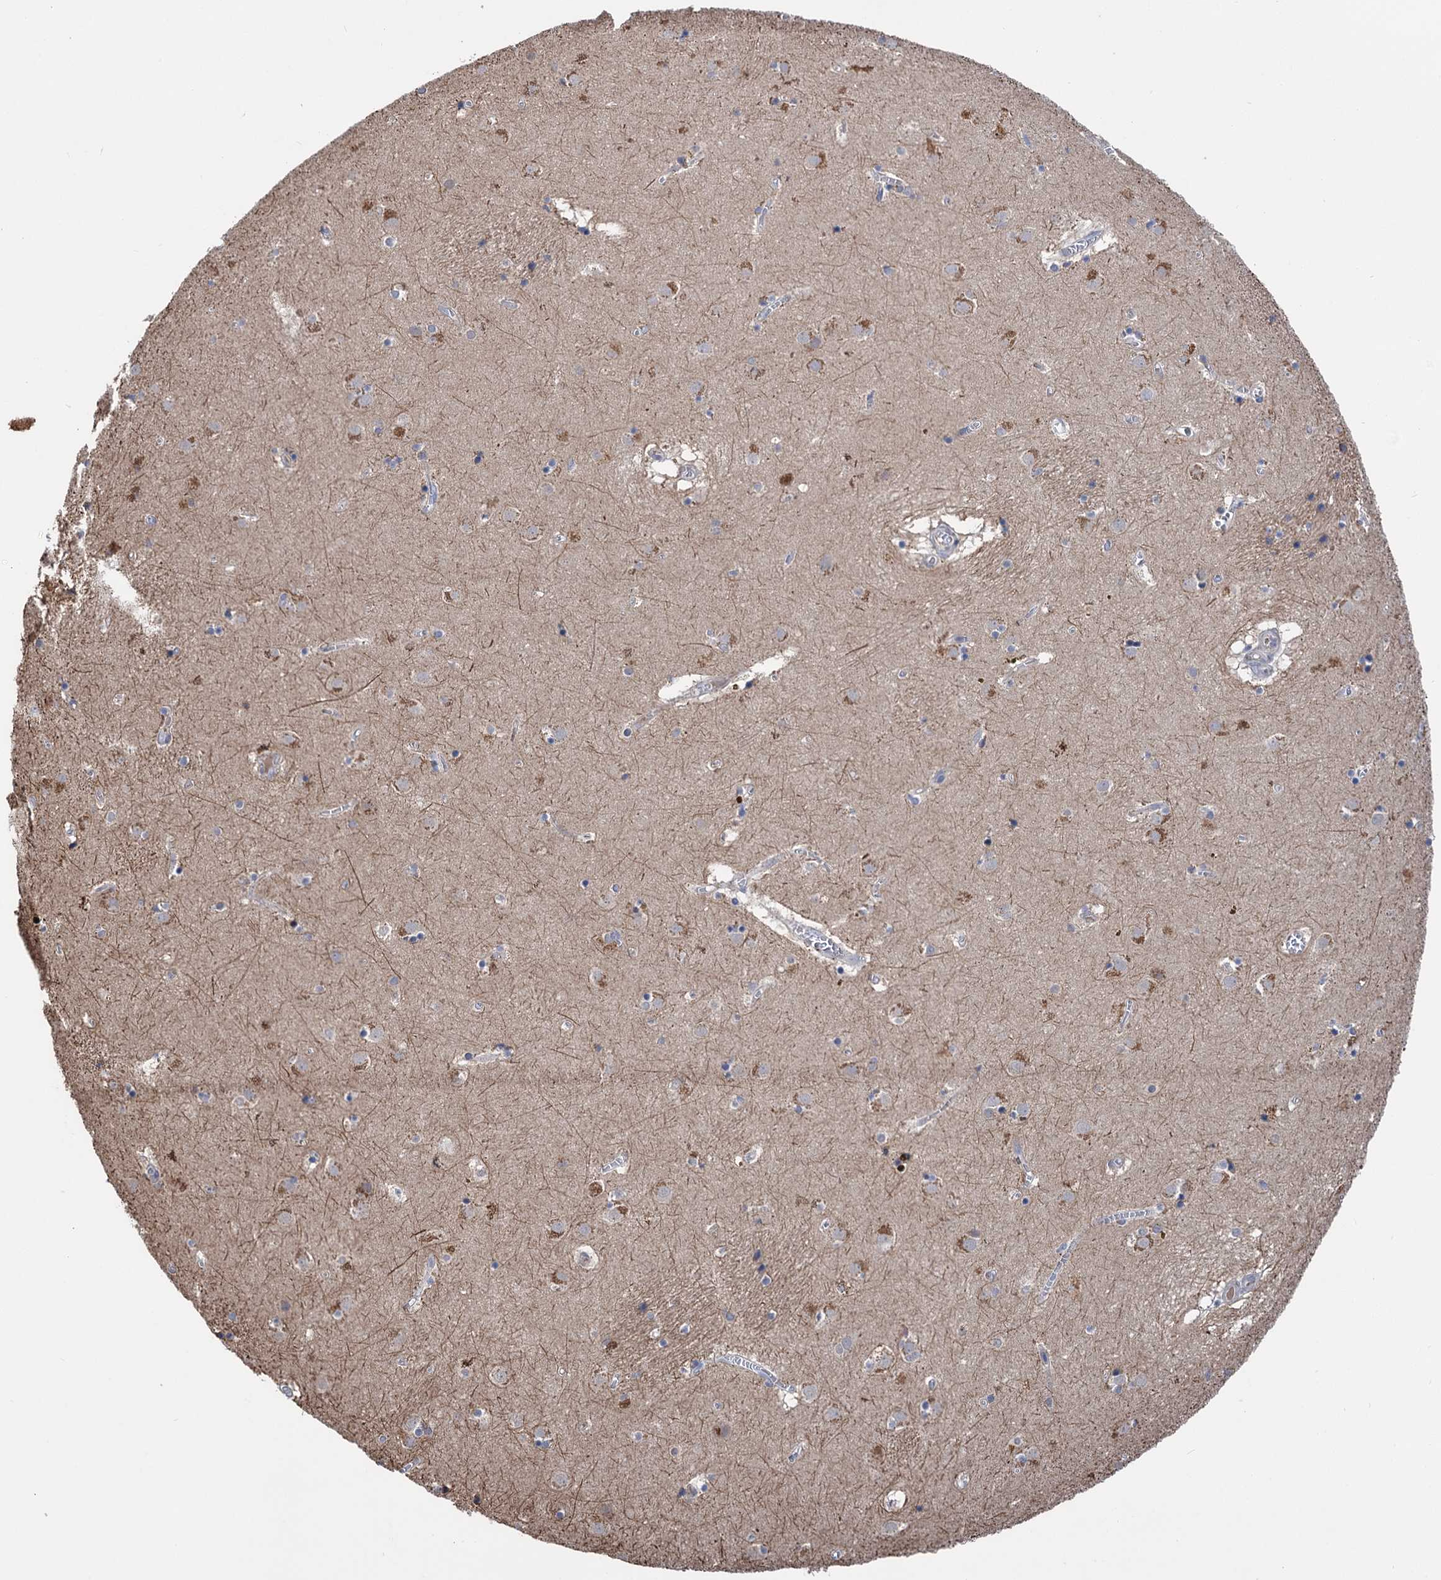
{"staining": {"intensity": "negative", "quantity": "none", "location": "none"}, "tissue": "caudate", "cell_type": "Glial cells", "image_type": "normal", "snomed": [{"axis": "morphology", "description": "Normal tissue, NOS"}, {"axis": "topography", "description": "Lateral ventricle wall"}], "caption": "An immunohistochemistry image of normal caudate is shown. There is no staining in glial cells of caudate. (DAB immunohistochemistry, high magnification).", "gene": "UBR1", "patient": {"sex": "male", "age": 70}}